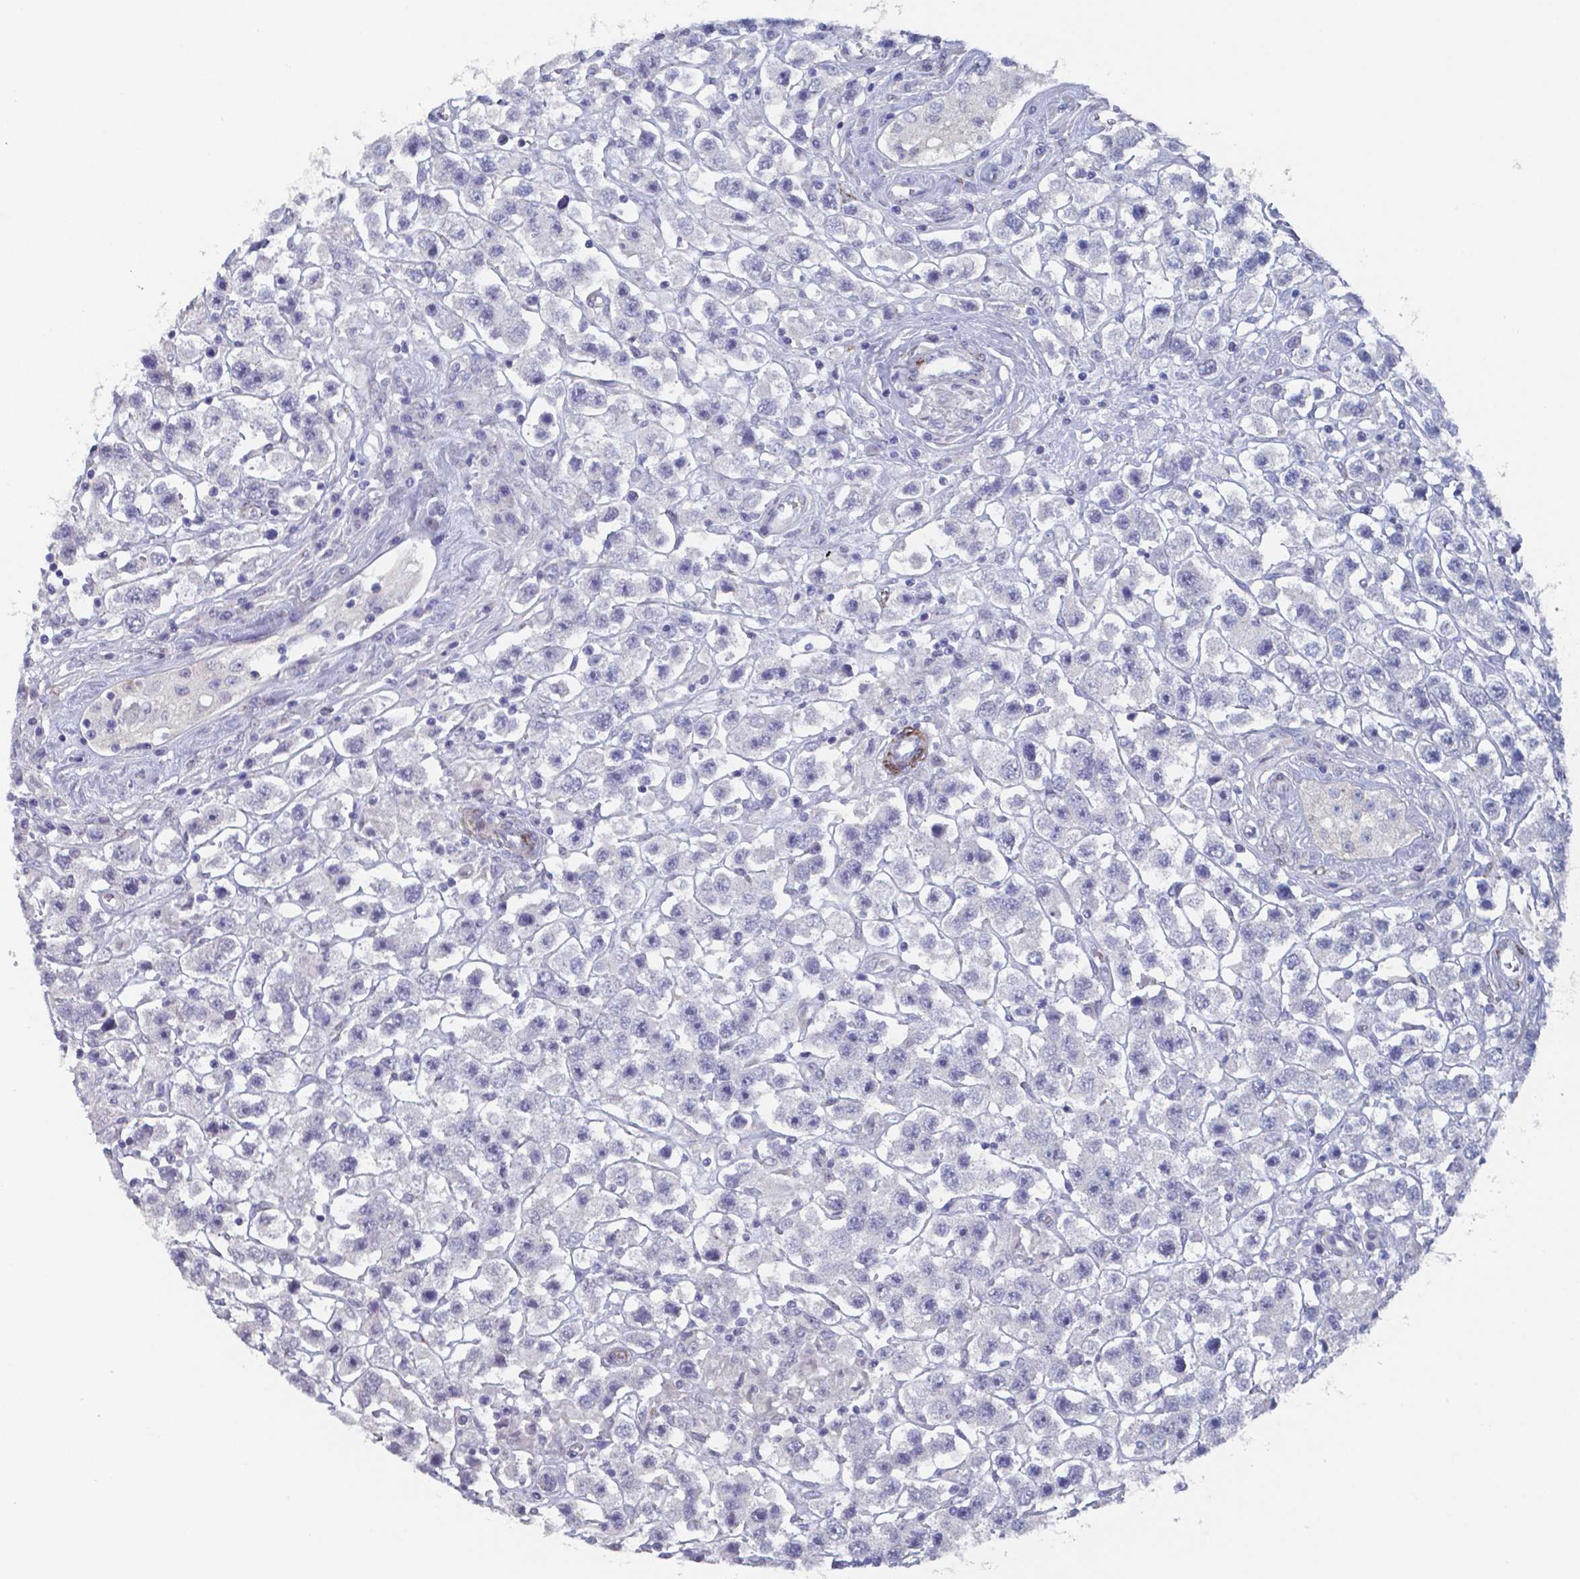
{"staining": {"intensity": "negative", "quantity": "none", "location": "none"}, "tissue": "testis cancer", "cell_type": "Tumor cells", "image_type": "cancer", "snomed": [{"axis": "morphology", "description": "Seminoma, NOS"}, {"axis": "topography", "description": "Testis"}], "caption": "Immunohistochemistry image of neoplastic tissue: human seminoma (testis) stained with DAB displays no significant protein expression in tumor cells. (Stains: DAB (3,3'-diaminobenzidine) immunohistochemistry with hematoxylin counter stain, Microscopy: brightfield microscopy at high magnification).", "gene": "PLA2R1", "patient": {"sex": "male", "age": 45}}